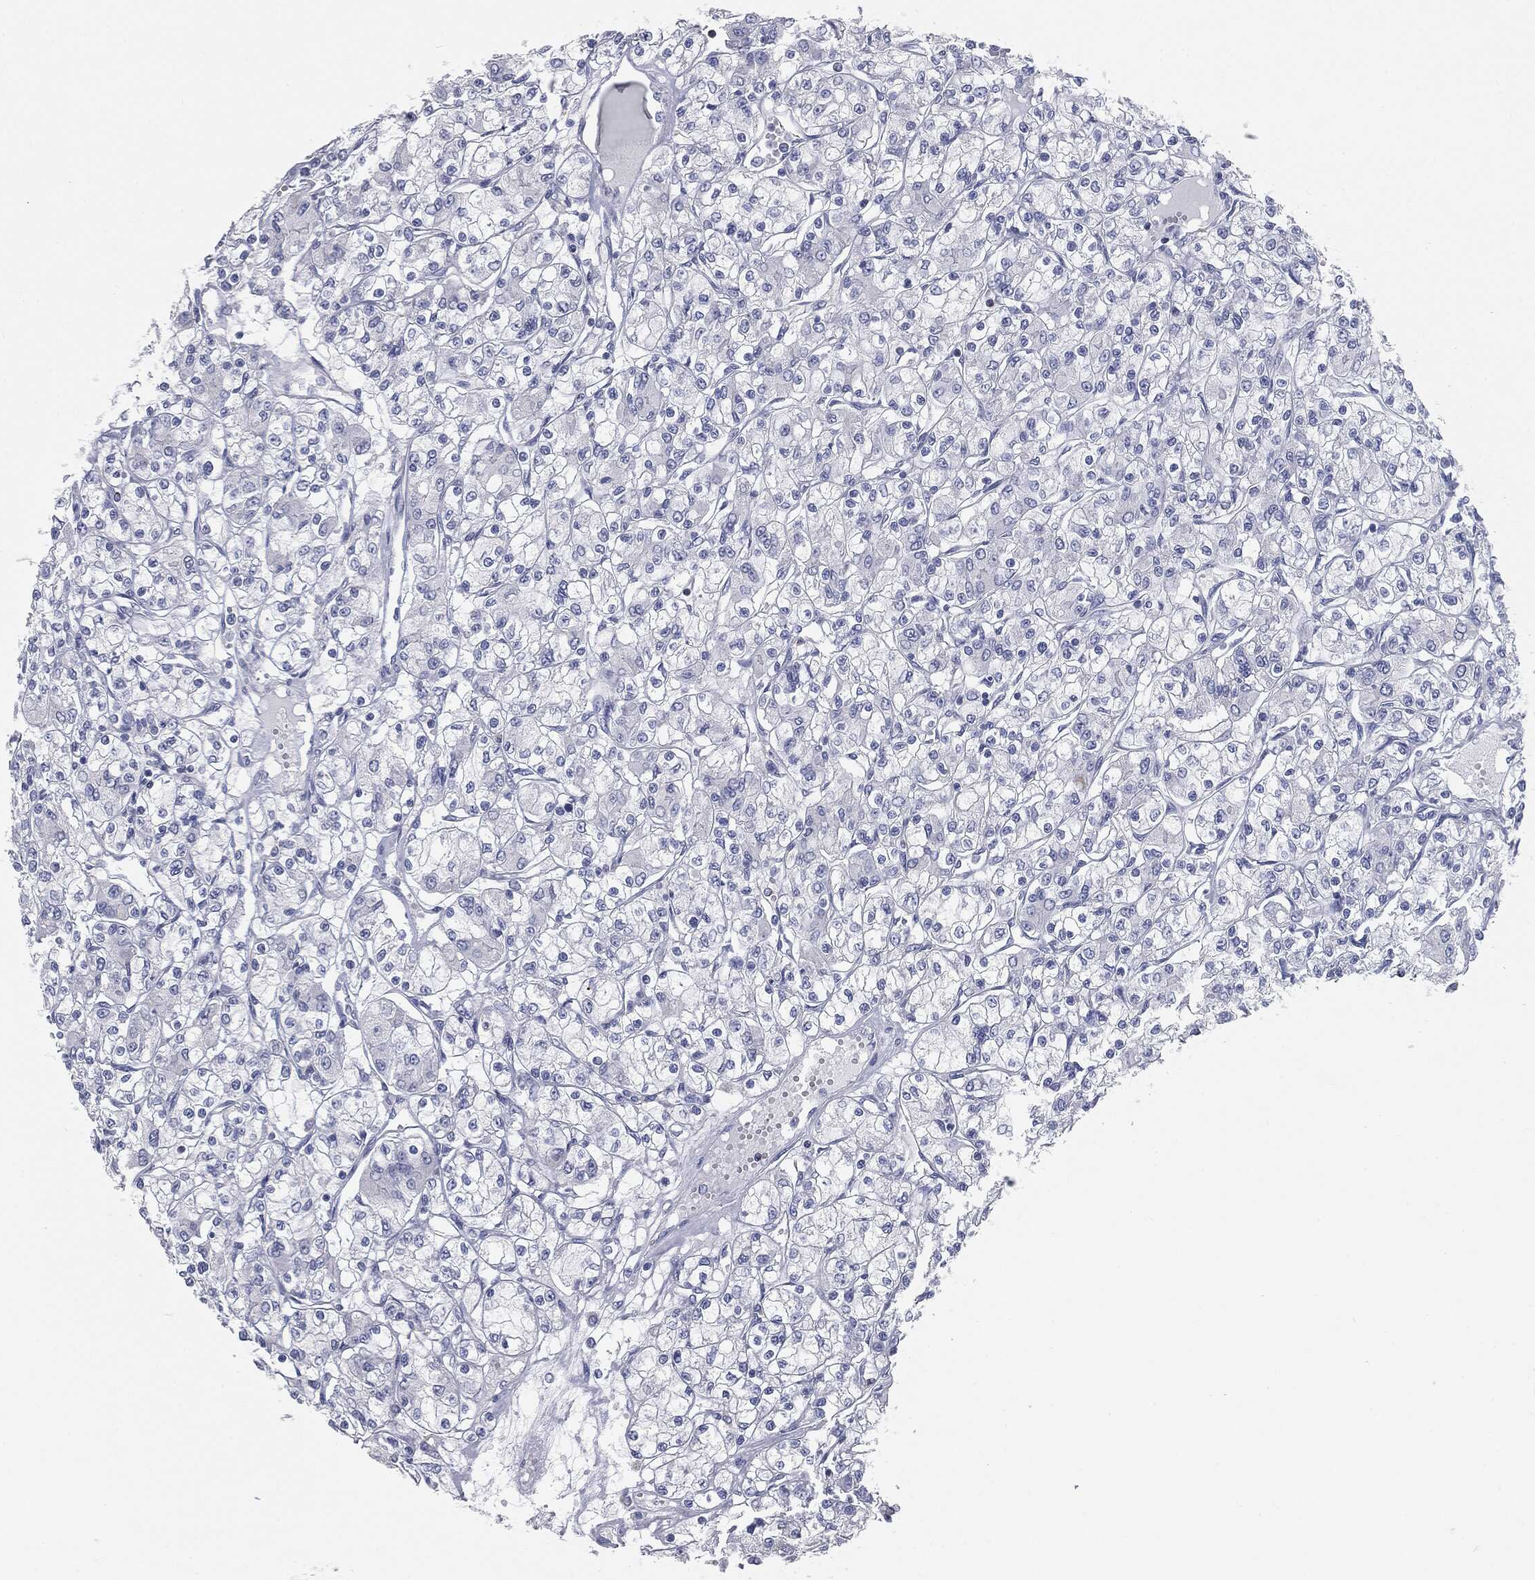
{"staining": {"intensity": "negative", "quantity": "none", "location": "none"}, "tissue": "renal cancer", "cell_type": "Tumor cells", "image_type": "cancer", "snomed": [{"axis": "morphology", "description": "Adenocarcinoma, NOS"}, {"axis": "topography", "description": "Kidney"}], "caption": "High power microscopy histopathology image of an IHC image of adenocarcinoma (renal), revealing no significant staining in tumor cells.", "gene": "CAV3", "patient": {"sex": "female", "age": 59}}